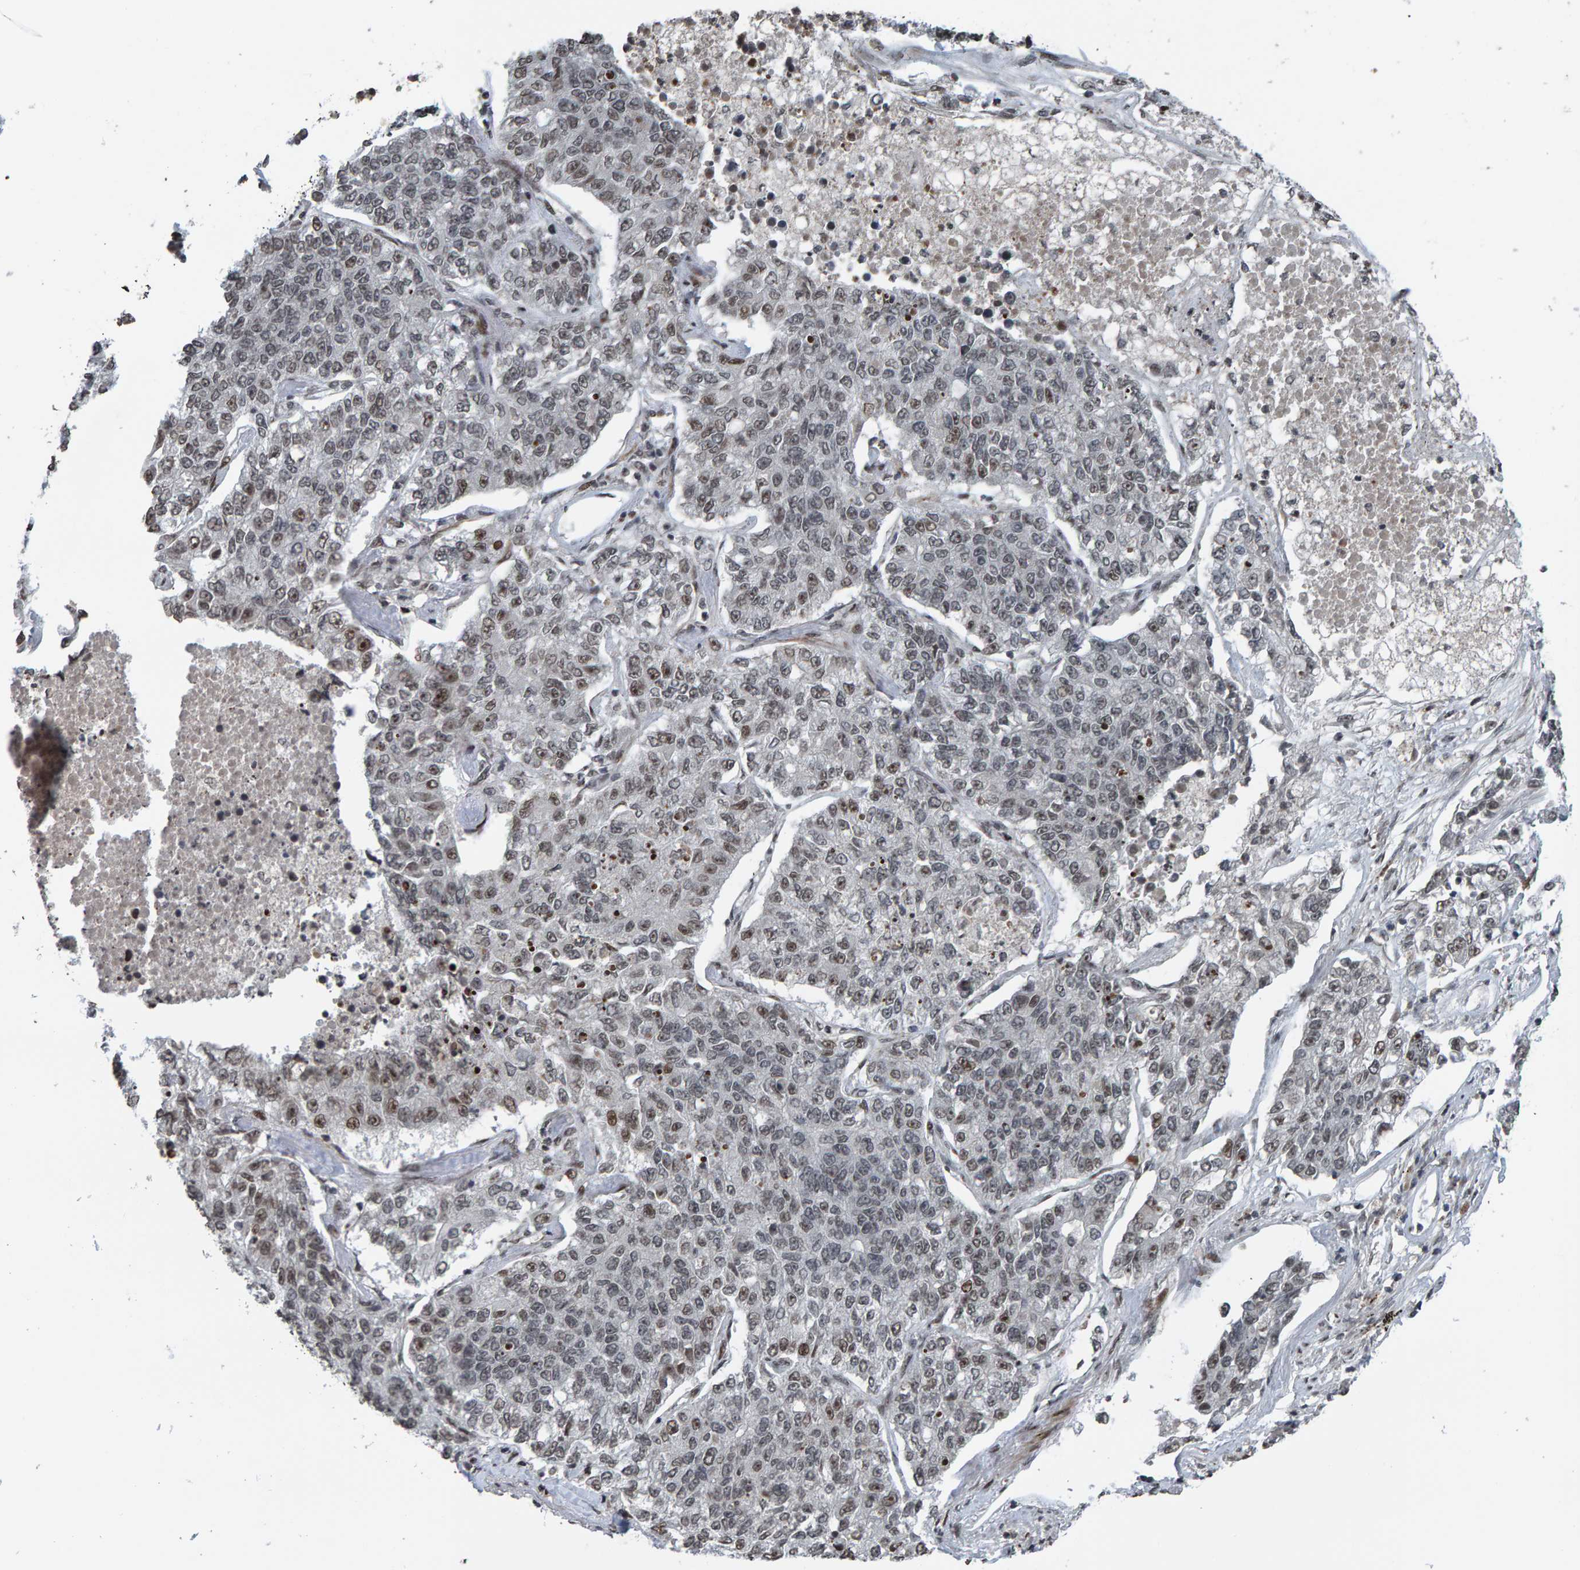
{"staining": {"intensity": "weak", "quantity": "25%-75%", "location": "nuclear"}, "tissue": "lung cancer", "cell_type": "Tumor cells", "image_type": "cancer", "snomed": [{"axis": "morphology", "description": "Adenocarcinoma, NOS"}, {"axis": "topography", "description": "Lung"}], "caption": "Lung adenocarcinoma stained with IHC shows weak nuclear positivity in approximately 25%-75% of tumor cells.", "gene": "ZNF366", "patient": {"sex": "male", "age": 49}}